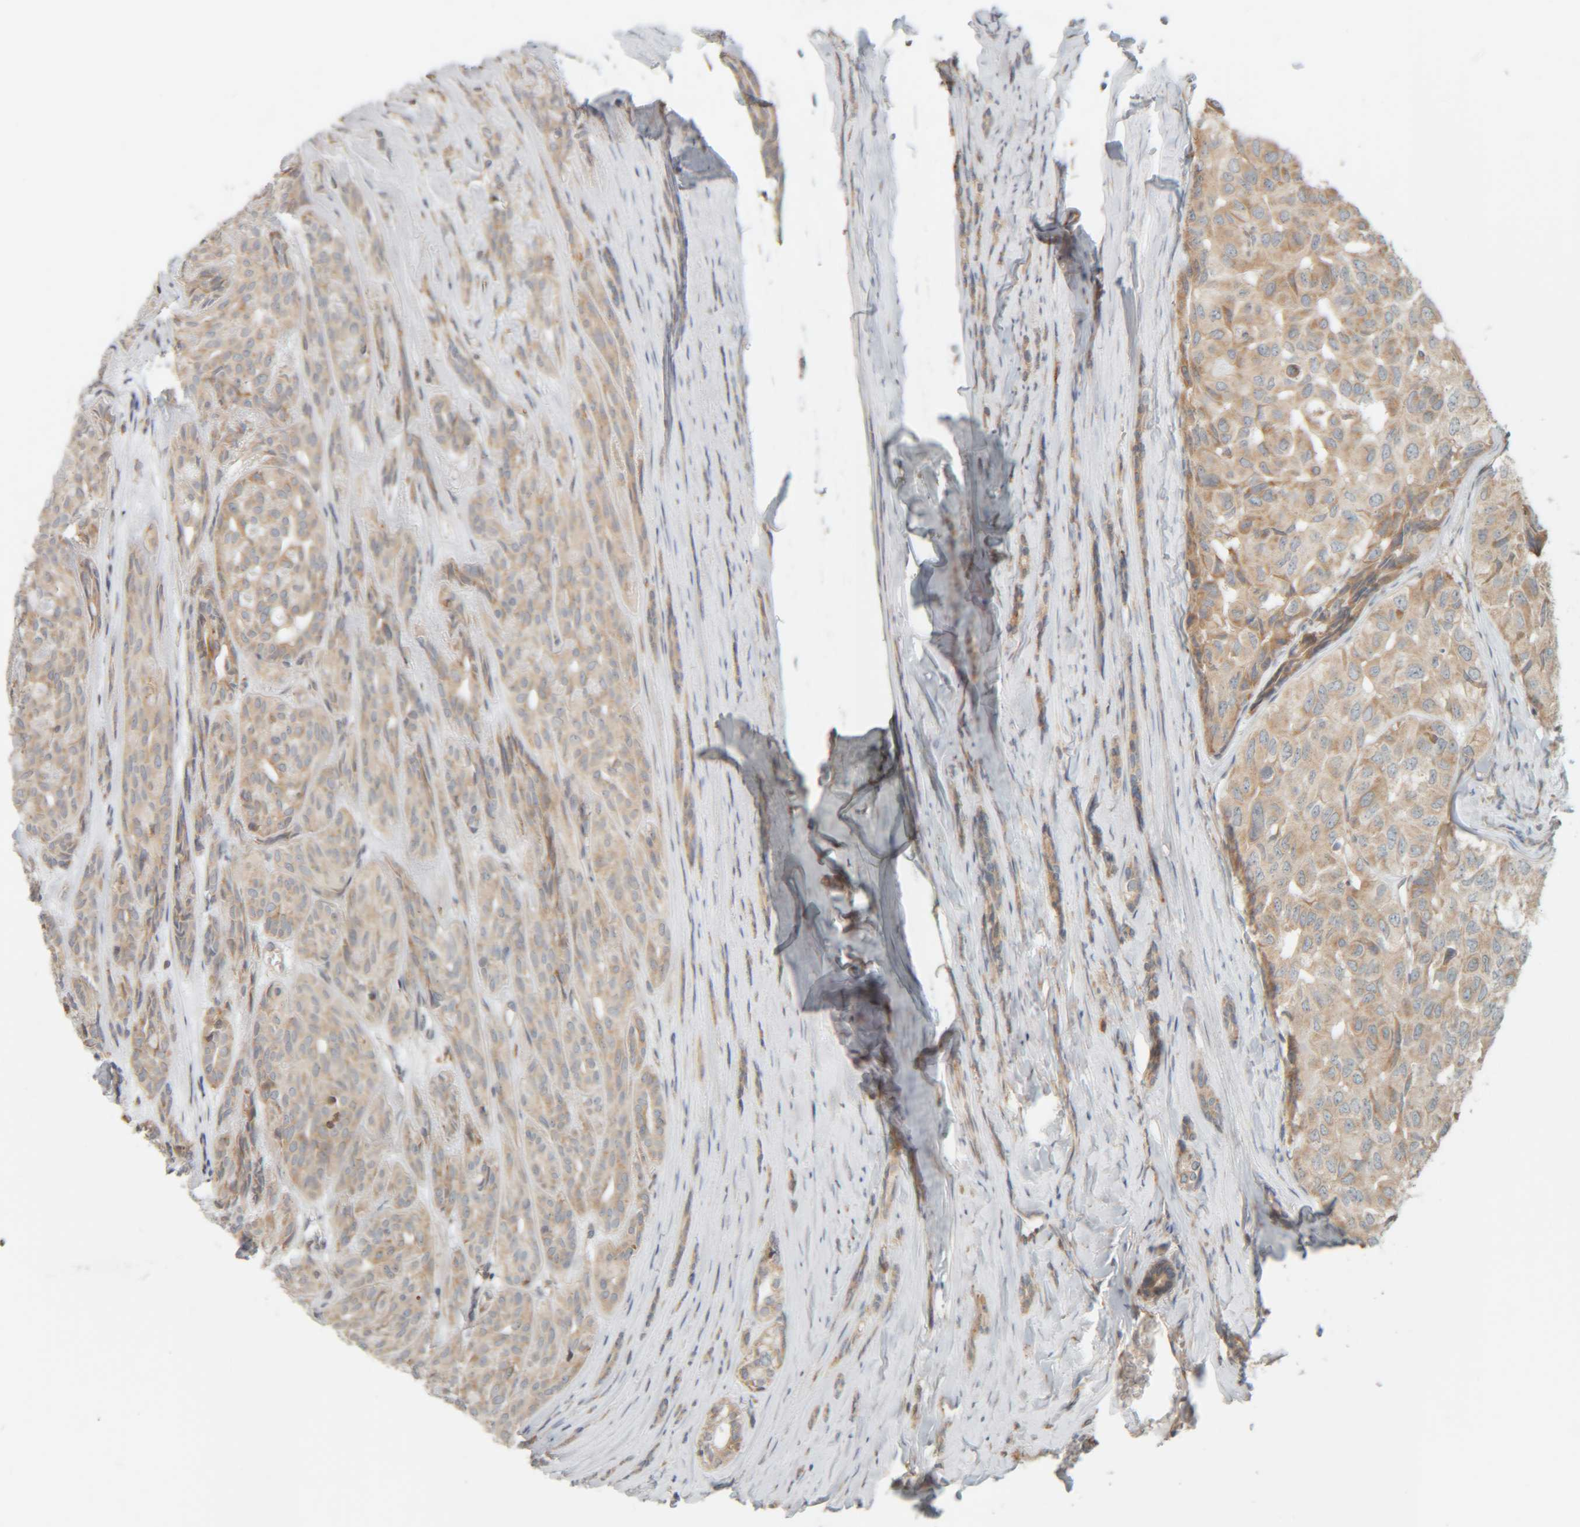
{"staining": {"intensity": "weak", "quantity": ">75%", "location": "cytoplasmic/membranous"}, "tissue": "head and neck cancer", "cell_type": "Tumor cells", "image_type": "cancer", "snomed": [{"axis": "morphology", "description": "Adenocarcinoma, NOS"}, {"axis": "topography", "description": "Salivary gland, NOS"}, {"axis": "topography", "description": "Head-Neck"}], "caption": "Immunohistochemistry (IHC) histopathology image of adenocarcinoma (head and neck) stained for a protein (brown), which exhibits low levels of weak cytoplasmic/membranous positivity in about >75% of tumor cells.", "gene": "CCDC57", "patient": {"sex": "female", "age": 76}}